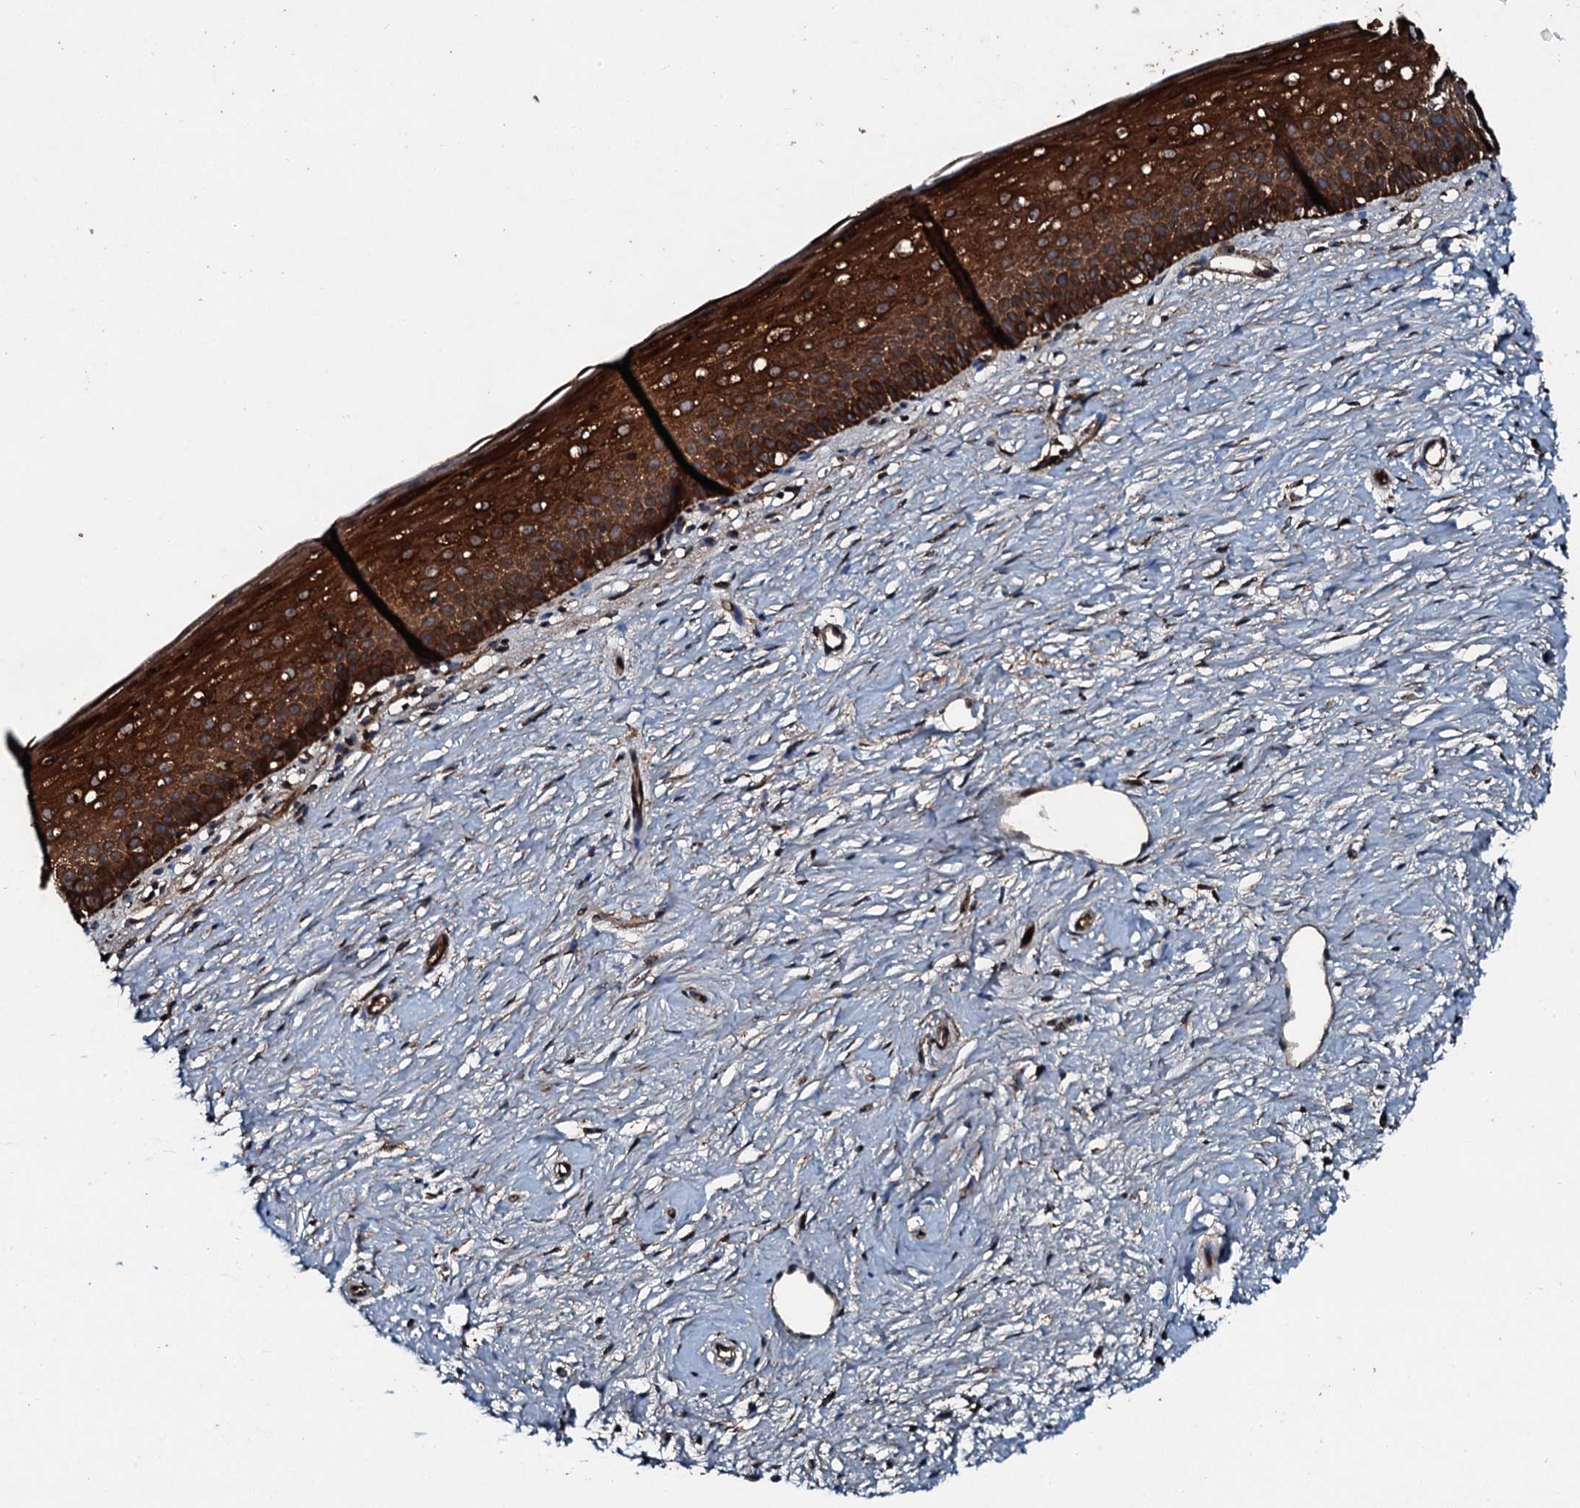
{"staining": {"intensity": "strong", "quantity": ">75%", "location": "cytoplasmic/membranous"}, "tissue": "cervix", "cell_type": "Glandular cells", "image_type": "normal", "snomed": [{"axis": "morphology", "description": "Normal tissue, NOS"}, {"axis": "topography", "description": "Cervix"}], "caption": "Cervix stained for a protein (brown) demonstrates strong cytoplasmic/membranous positive positivity in about >75% of glandular cells.", "gene": "TRIM7", "patient": {"sex": "female", "age": 57}}